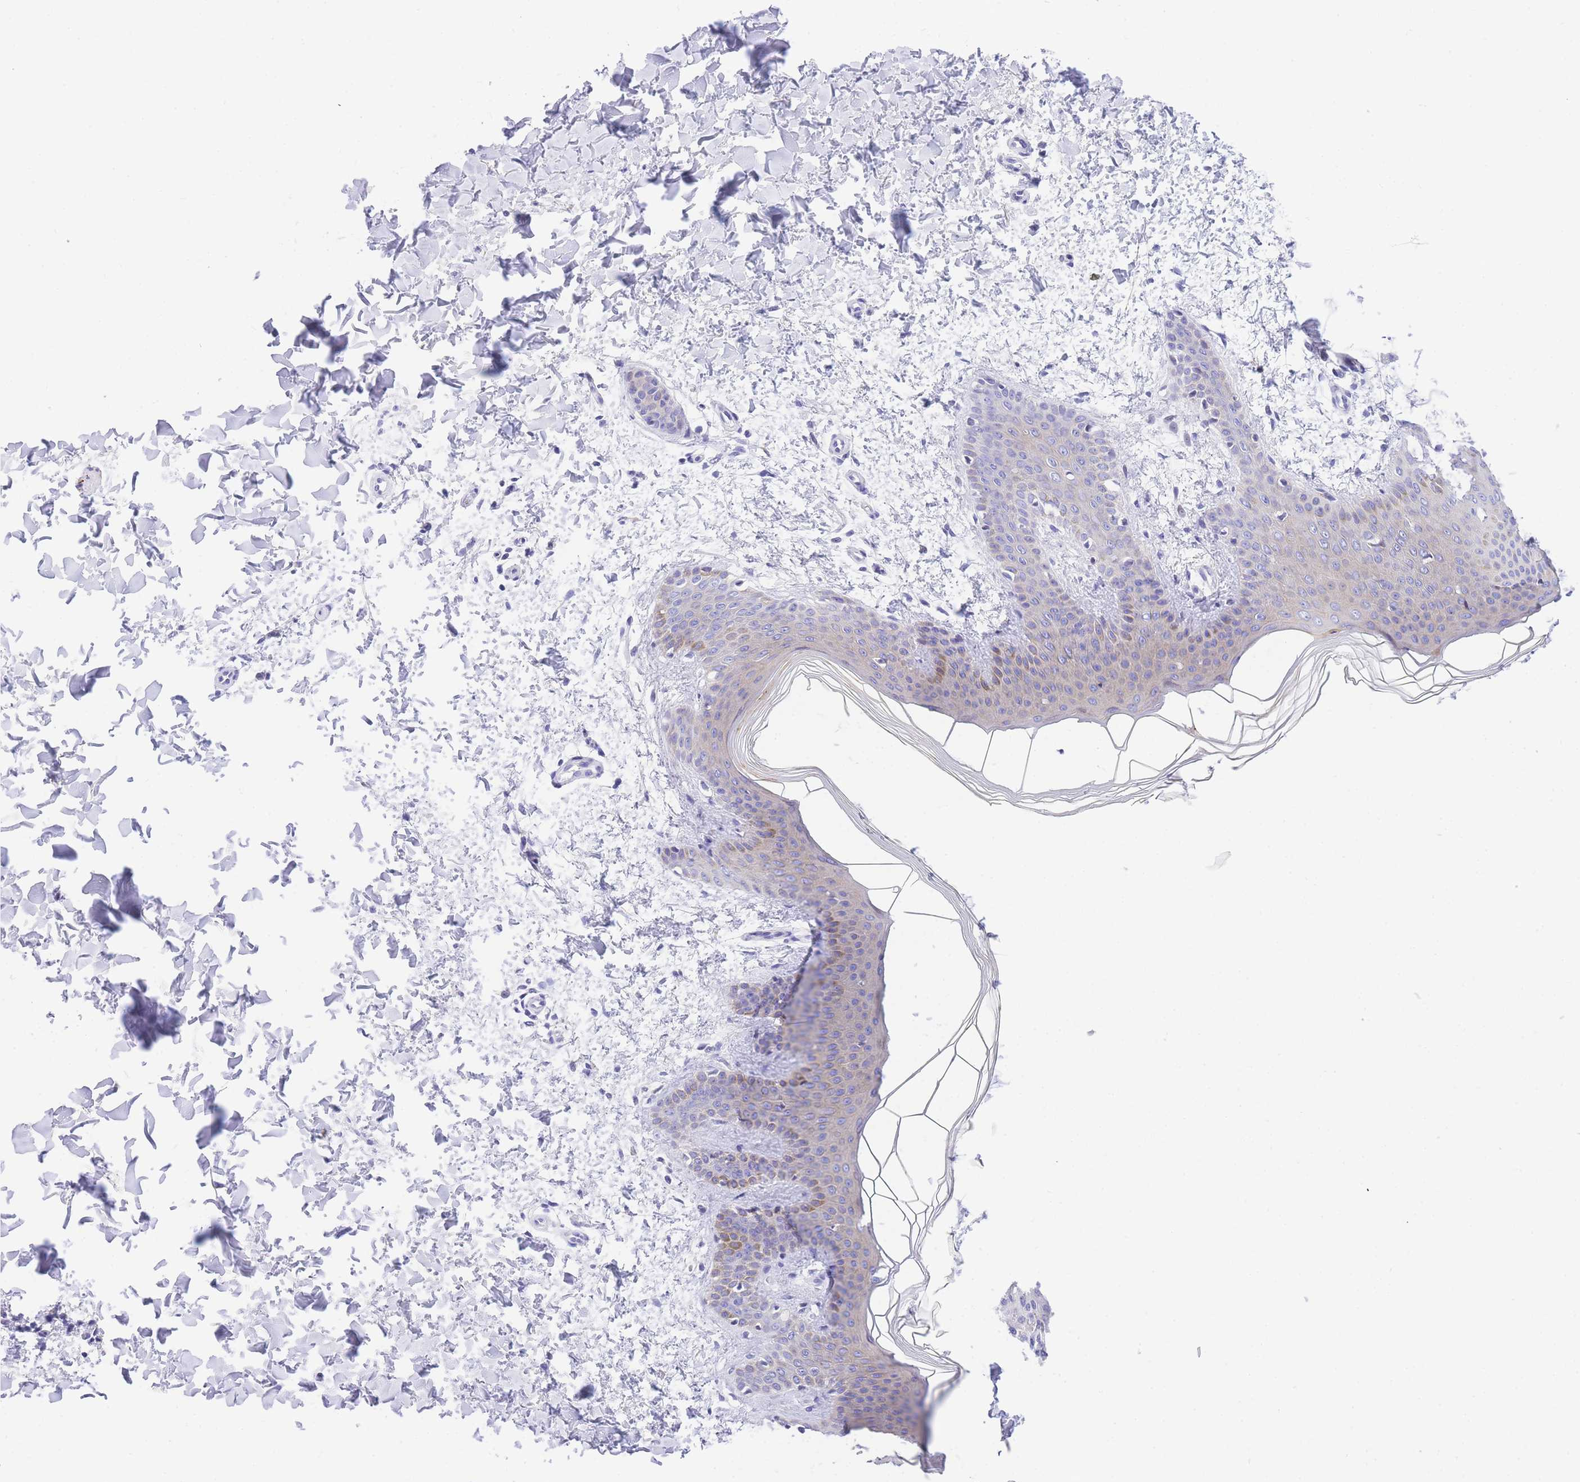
{"staining": {"intensity": "negative", "quantity": "none", "location": "none"}, "tissue": "skin", "cell_type": "Fibroblasts", "image_type": "normal", "snomed": [{"axis": "morphology", "description": "Normal tissue, NOS"}, {"axis": "topography", "description": "Skin"}], "caption": "Image shows no protein positivity in fibroblasts of benign skin. (DAB immunohistochemistry, high magnification).", "gene": "TIFAB", "patient": {"sex": "male", "age": 36}}